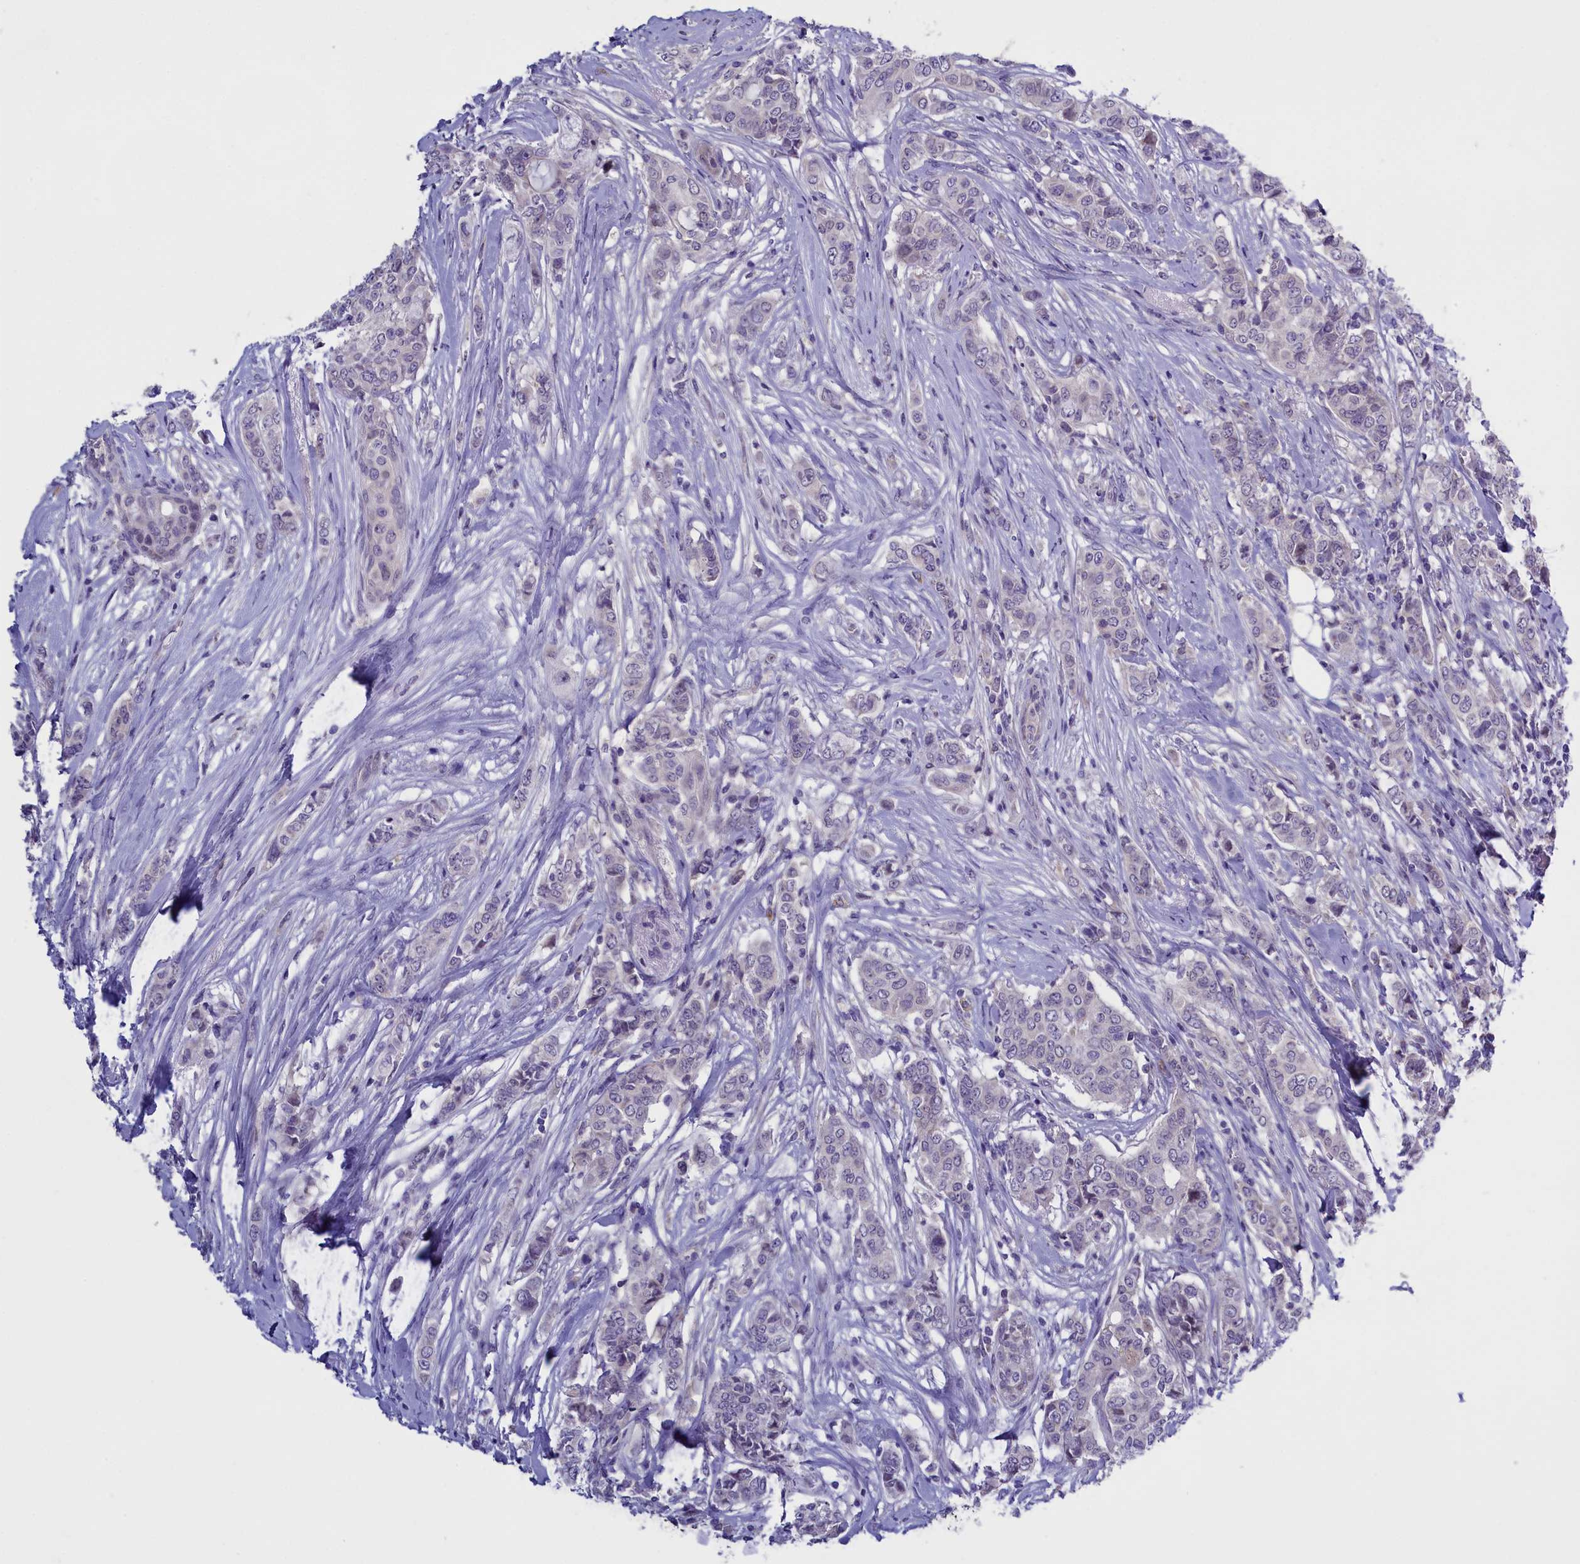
{"staining": {"intensity": "negative", "quantity": "none", "location": "none"}, "tissue": "breast cancer", "cell_type": "Tumor cells", "image_type": "cancer", "snomed": [{"axis": "morphology", "description": "Lobular carcinoma"}, {"axis": "topography", "description": "Breast"}], "caption": "Tumor cells show no significant protein staining in breast cancer.", "gene": "ENPP6", "patient": {"sex": "female", "age": 51}}